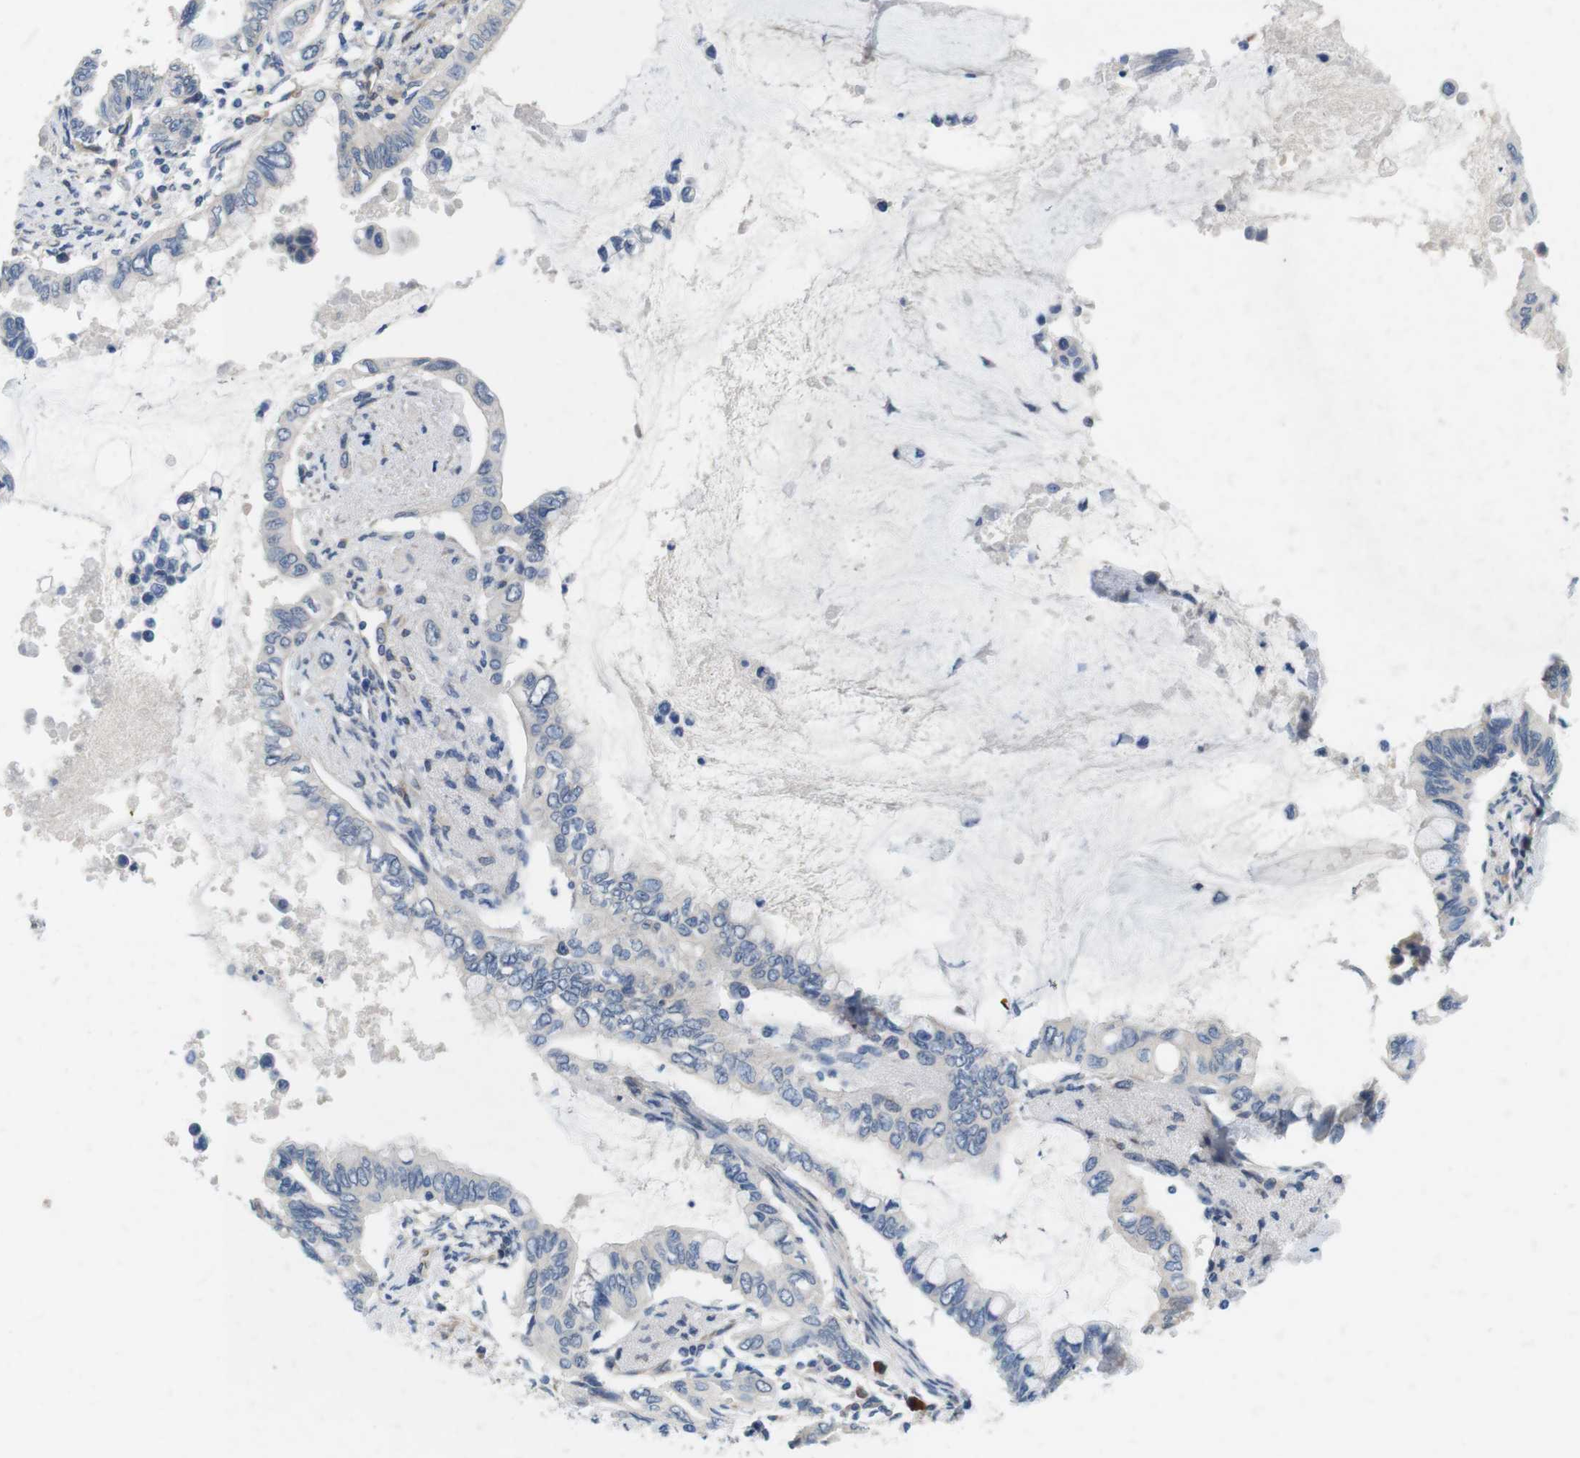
{"staining": {"intensity": "negative", "quantity": "none", "location": "none"}, "tissue": "pancreatic cancer", "cell_type": "Tumor cells", "image_type": "cancer", "snomed": [{"axis": "morphology", "description": "Adenocarcinoma, NOS"}, {"axis": "topography", "description": "Pancreas"}], "caption": "DAB (3,3'-diaminobenzidine) immunohistochemical staining of pancreatic cancer demonstrates no significant staining in tumor cells.", "gene": "DCLK1", "patient": {"sex": "female", "age": 60}}